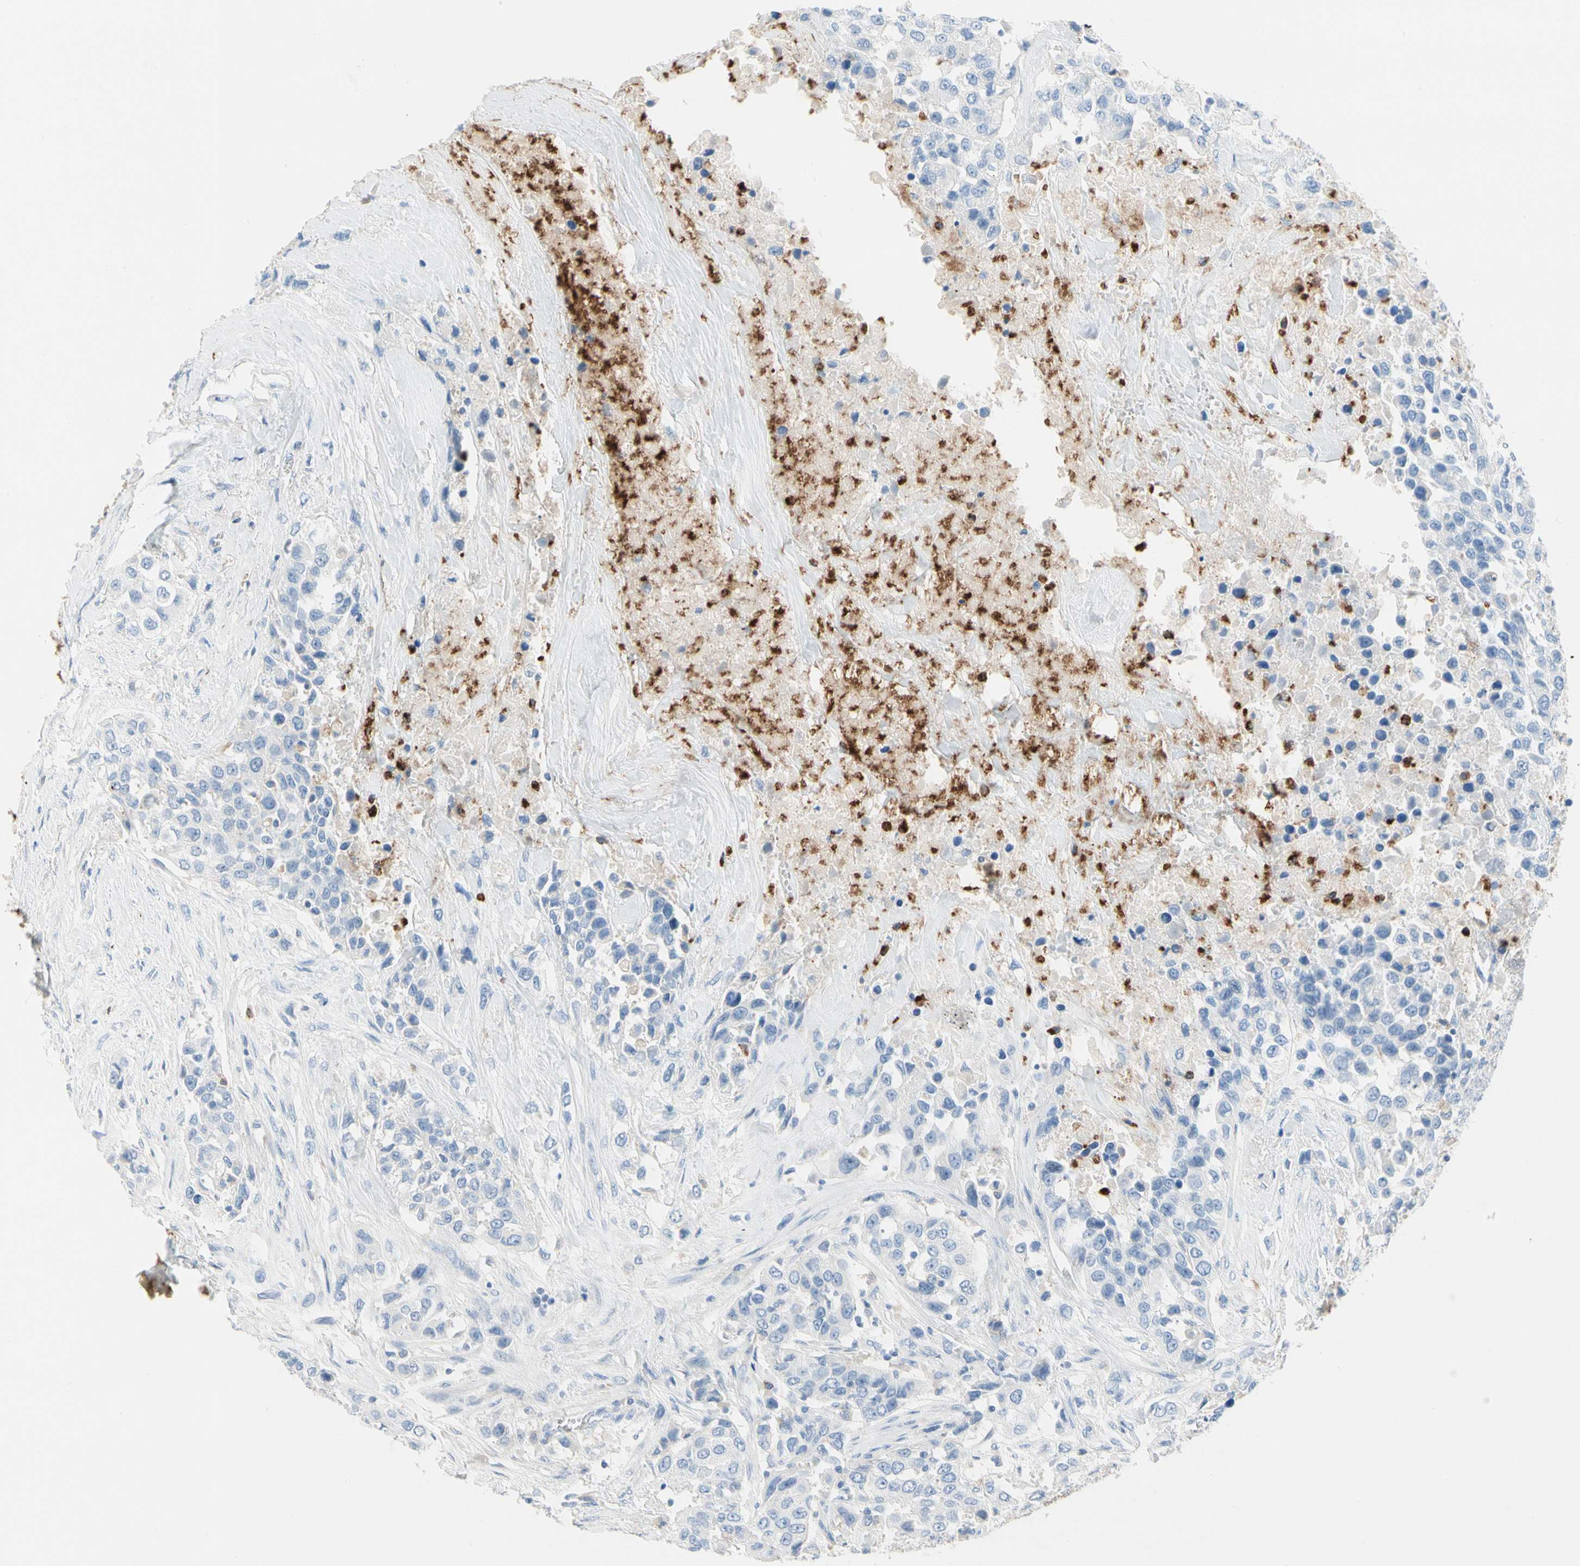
{"staining": {"intensity": "negative", "quantity": "none", "location": "none"}, "tissue": "urothelial cancer", "cell_type": "Tumor cells", "image_type": "cancer", "snomed": [{"axis": "morphology", "description": "Urothelial carcinoma, High grade"}, {"axis": "topography", "description": "Urinary bladder"}], "caption": "Tumor cells are negative for brown protein staining in high-grade urothelial carcinoma. The staining is performed using DAB brown chromogen with nuclei counter-stained in using hematoxylin.", "gene": "CLEC4A", "patient": {"sex": "female", "age": 80}}